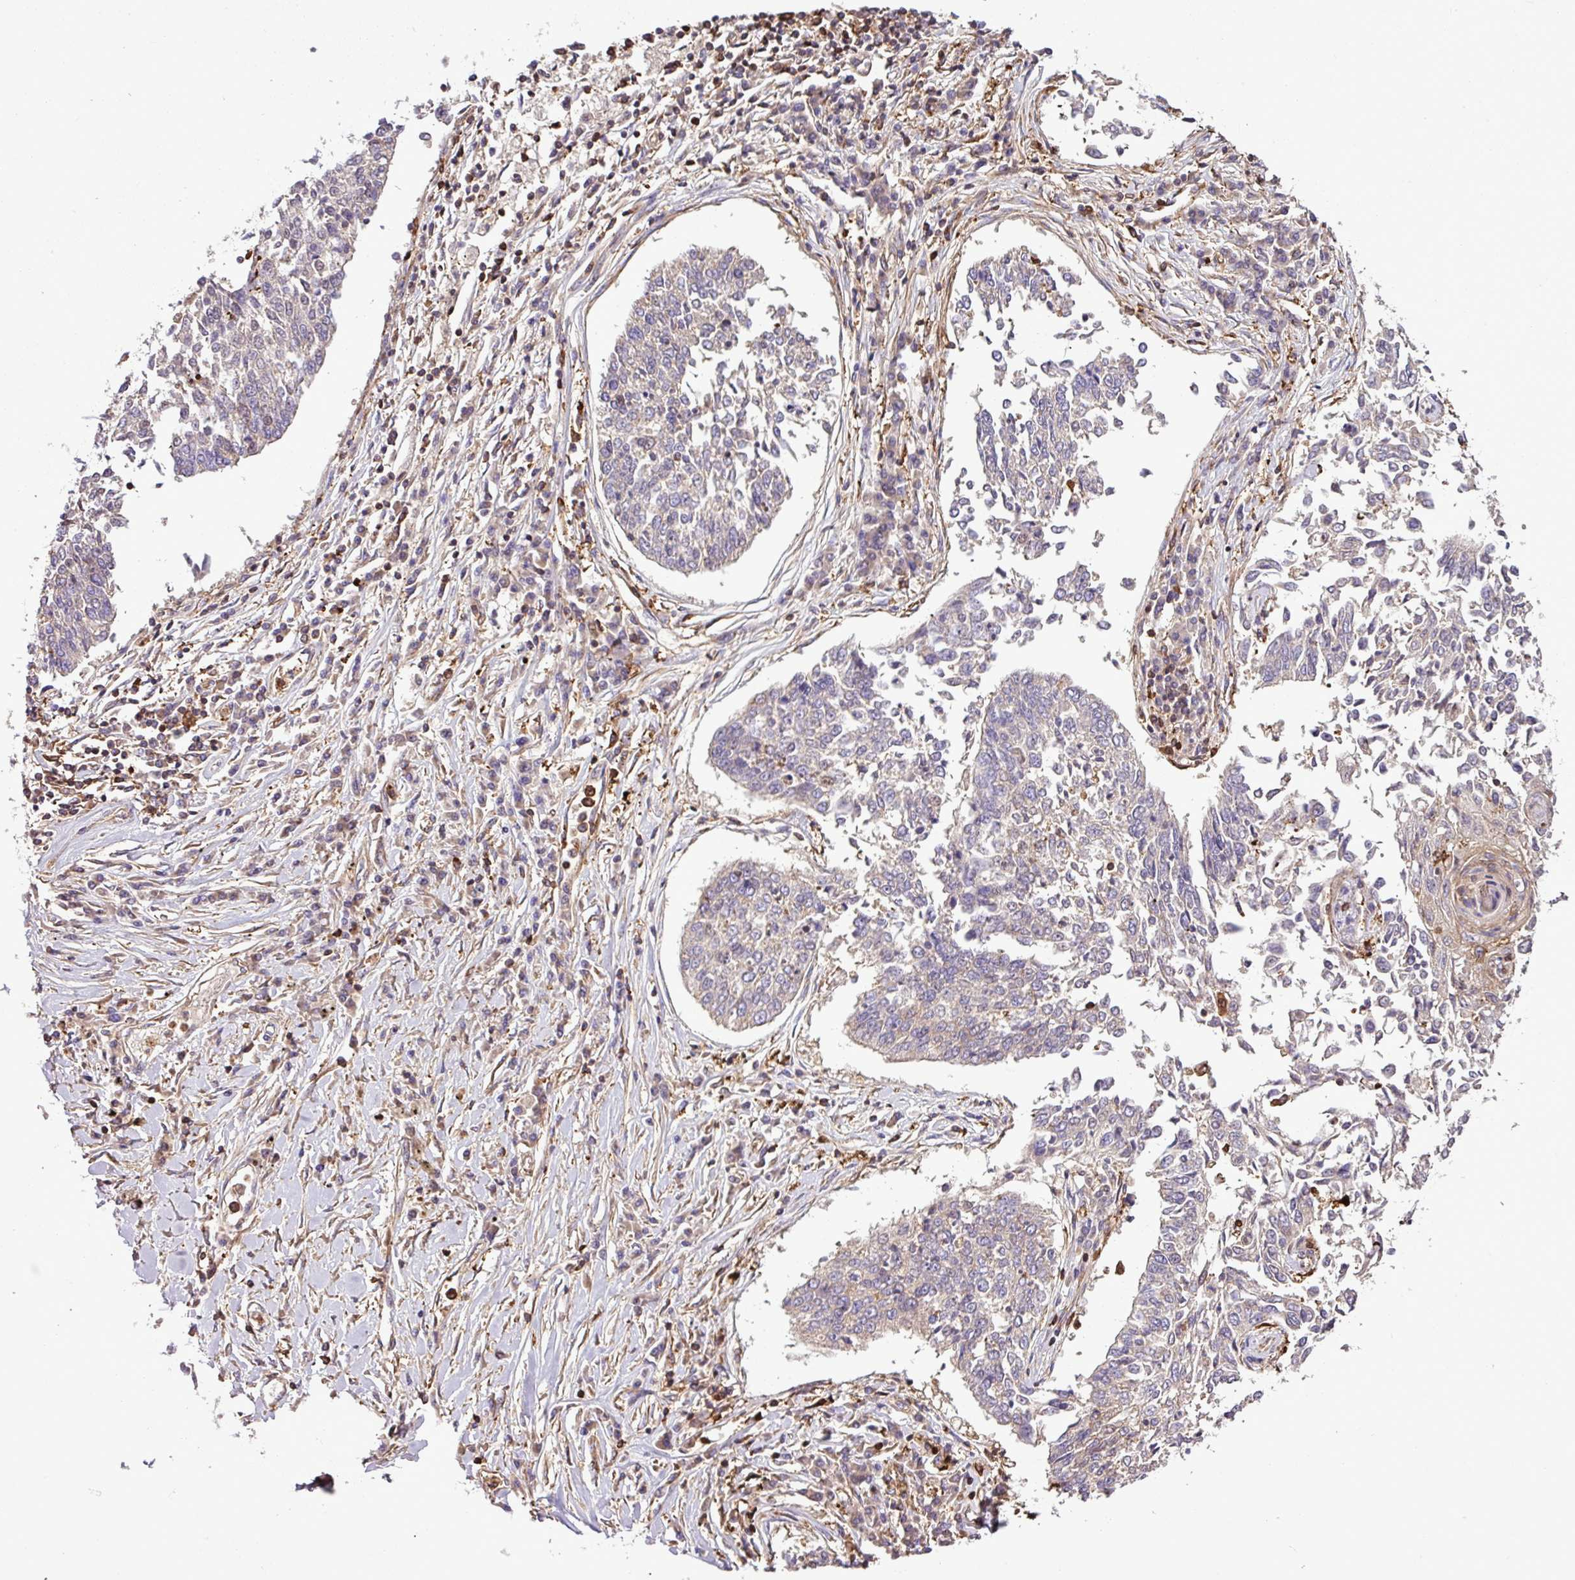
{"staining": {"intensity": "negative", "quantity": "none", "location": "none"}, "tissue": "lung cancer", "cell_type": "Tumor cells", "image_type": "cancer", "snomed": [{"axis": "morphology", "description": "Normal tissue, NOS"}, {"axis": "morphology", "description": "Squamous cell carcinoma, NOS"}, {"axis": "topography", "description": "Cartilage tissue"}, {"axis": "topography", "description": "Bronchus"}, {"axis": "topography", "description": "Lung"}, {"axis": "topography", "description": "Peripheral nerve tissue"}], "caption": "Tumor cells show no significant expression in squamous cell carcinoma (lung).", "gene": "PGAP6", "patient": {"sex": "female", "age": 49}}